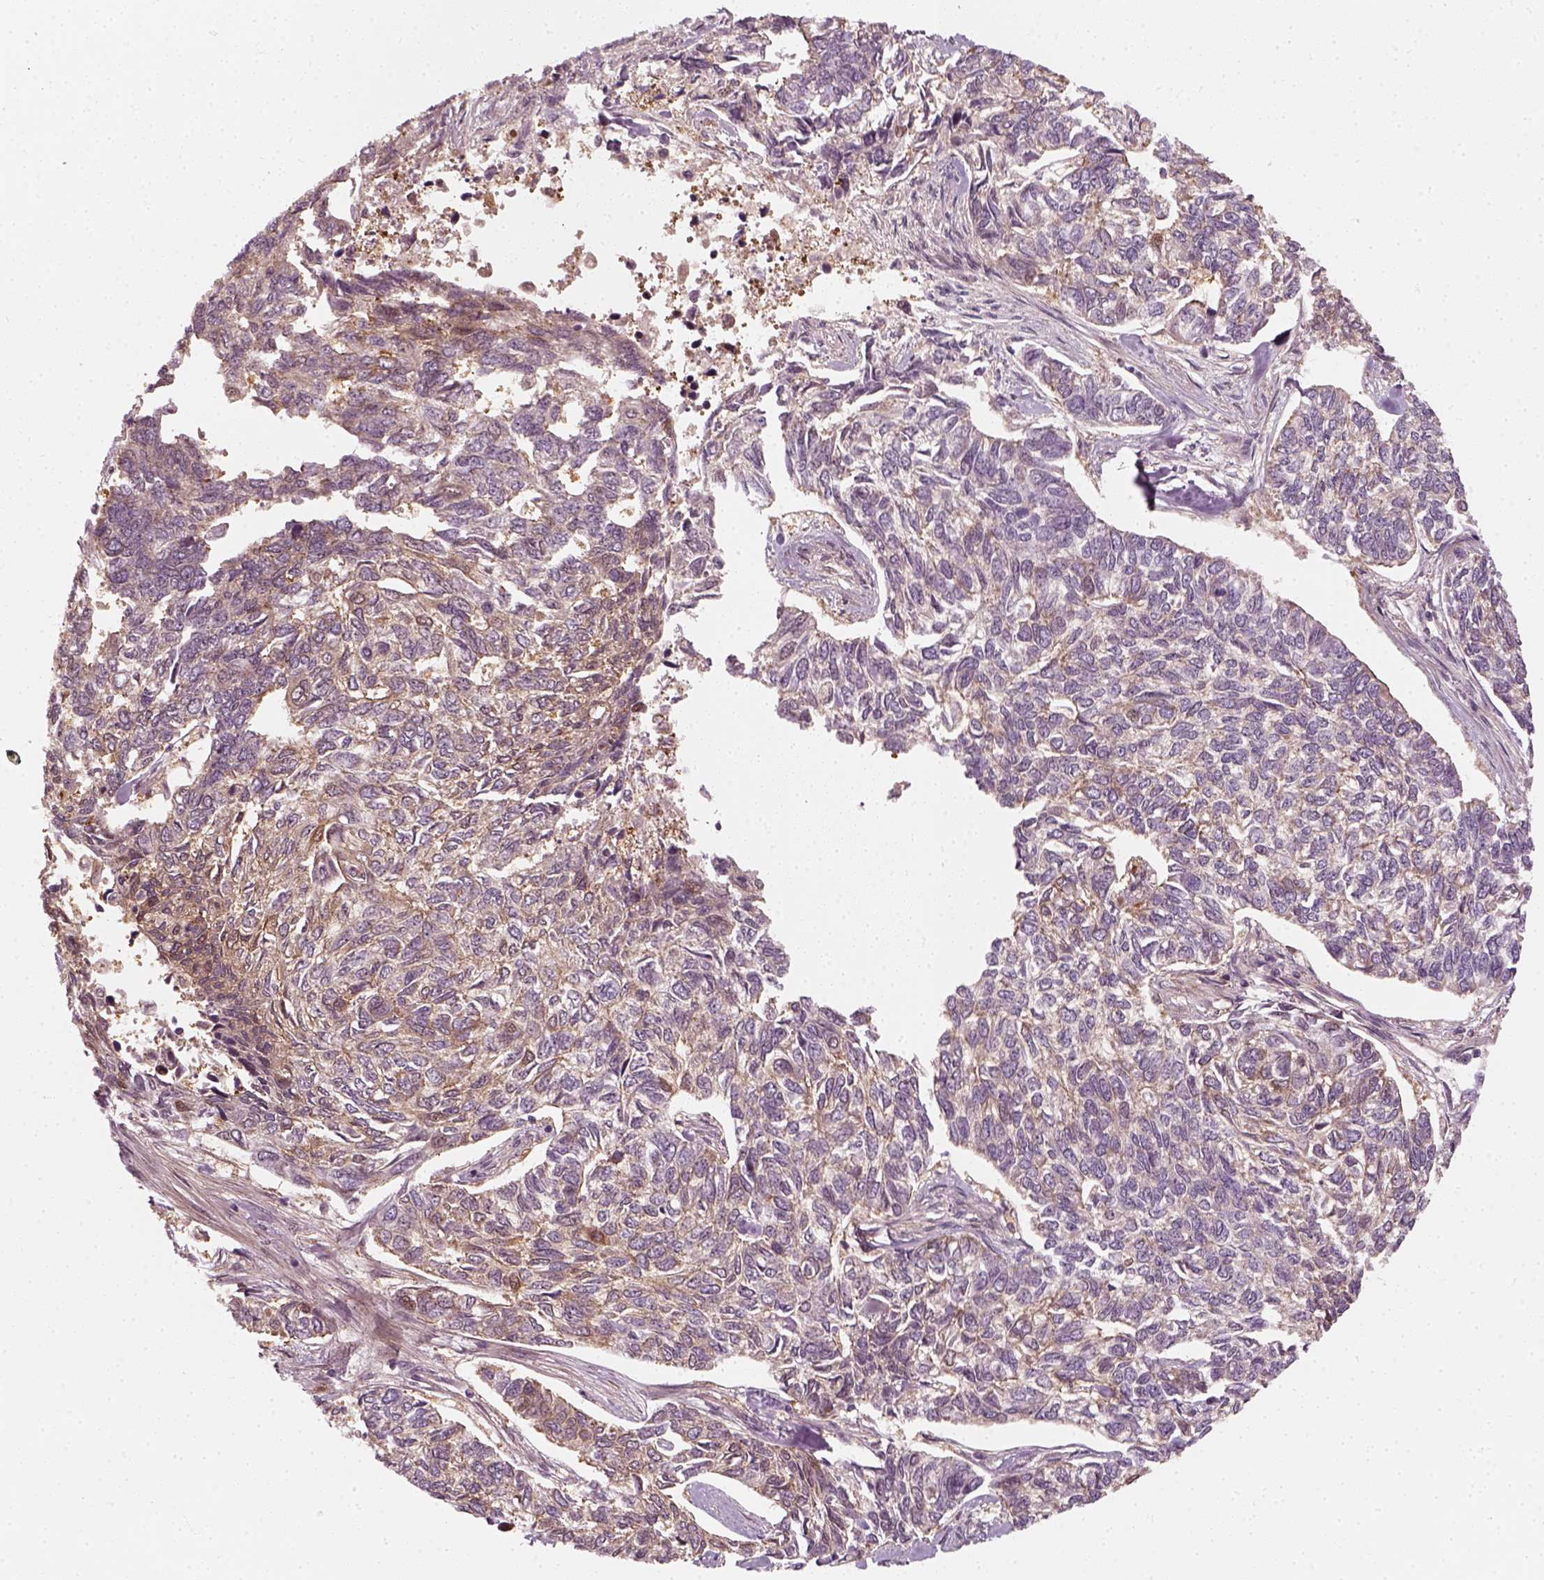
{"staining": {"intensity": "weak", "quantity": "<25%", "location": "cytoplasmic/membranous"}, "tissue": "skin cancer", "cell_type": "Tumor cells", "image_type": "cancer", "snomed": [{"axis": "morphology", "description": "Basal cell carcinoma"}, {"axis": "topography", "description": "Skin"}], "caption": "Immunohistochemistry (IHC) of human skin cancer (basal cell carcinoma) reveals no expression in tumor cells.", "gene": "DNASE1L1", "patient": {"sex": "female", "age": 65}}